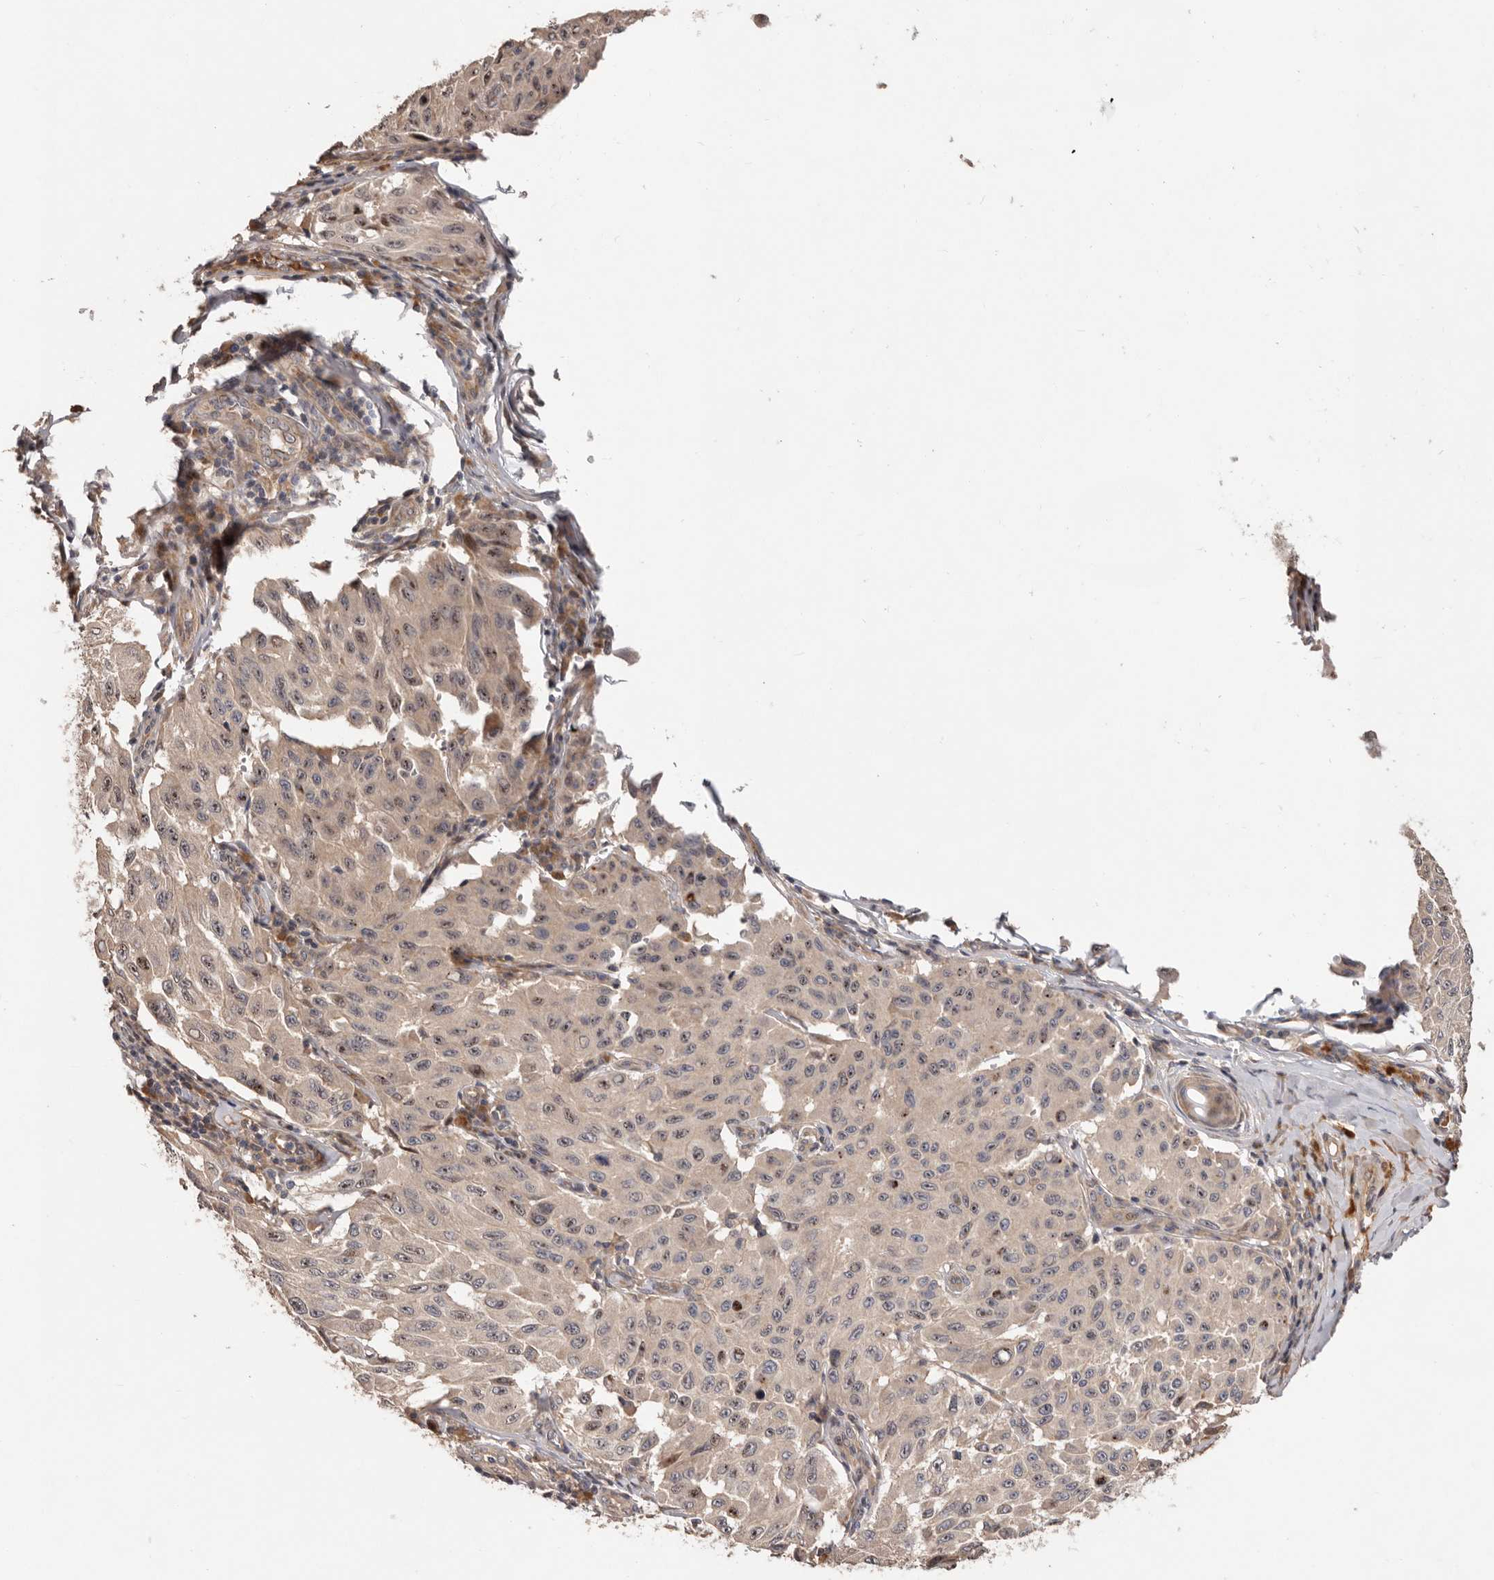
{"staining": {"intensity": "weak", "quantity": "25%-75%", "location": "nuclear"}, "tissue": "melanoma", "cell_type": "Tumor cells", "image_type": "cancer", "snomed": [{"axis": "morphology", "description": "Malignant melanoma, NOS"}, {"axis": "topography", "description": "Skin"}], "caption": "Human malignant melanoma stained with a brown dye demonstrates weak nuclear positive expression in about 25%-75% of tumor cells.", "gene": "DOP1A", "patient": {"sex": "male", "age": 30}}